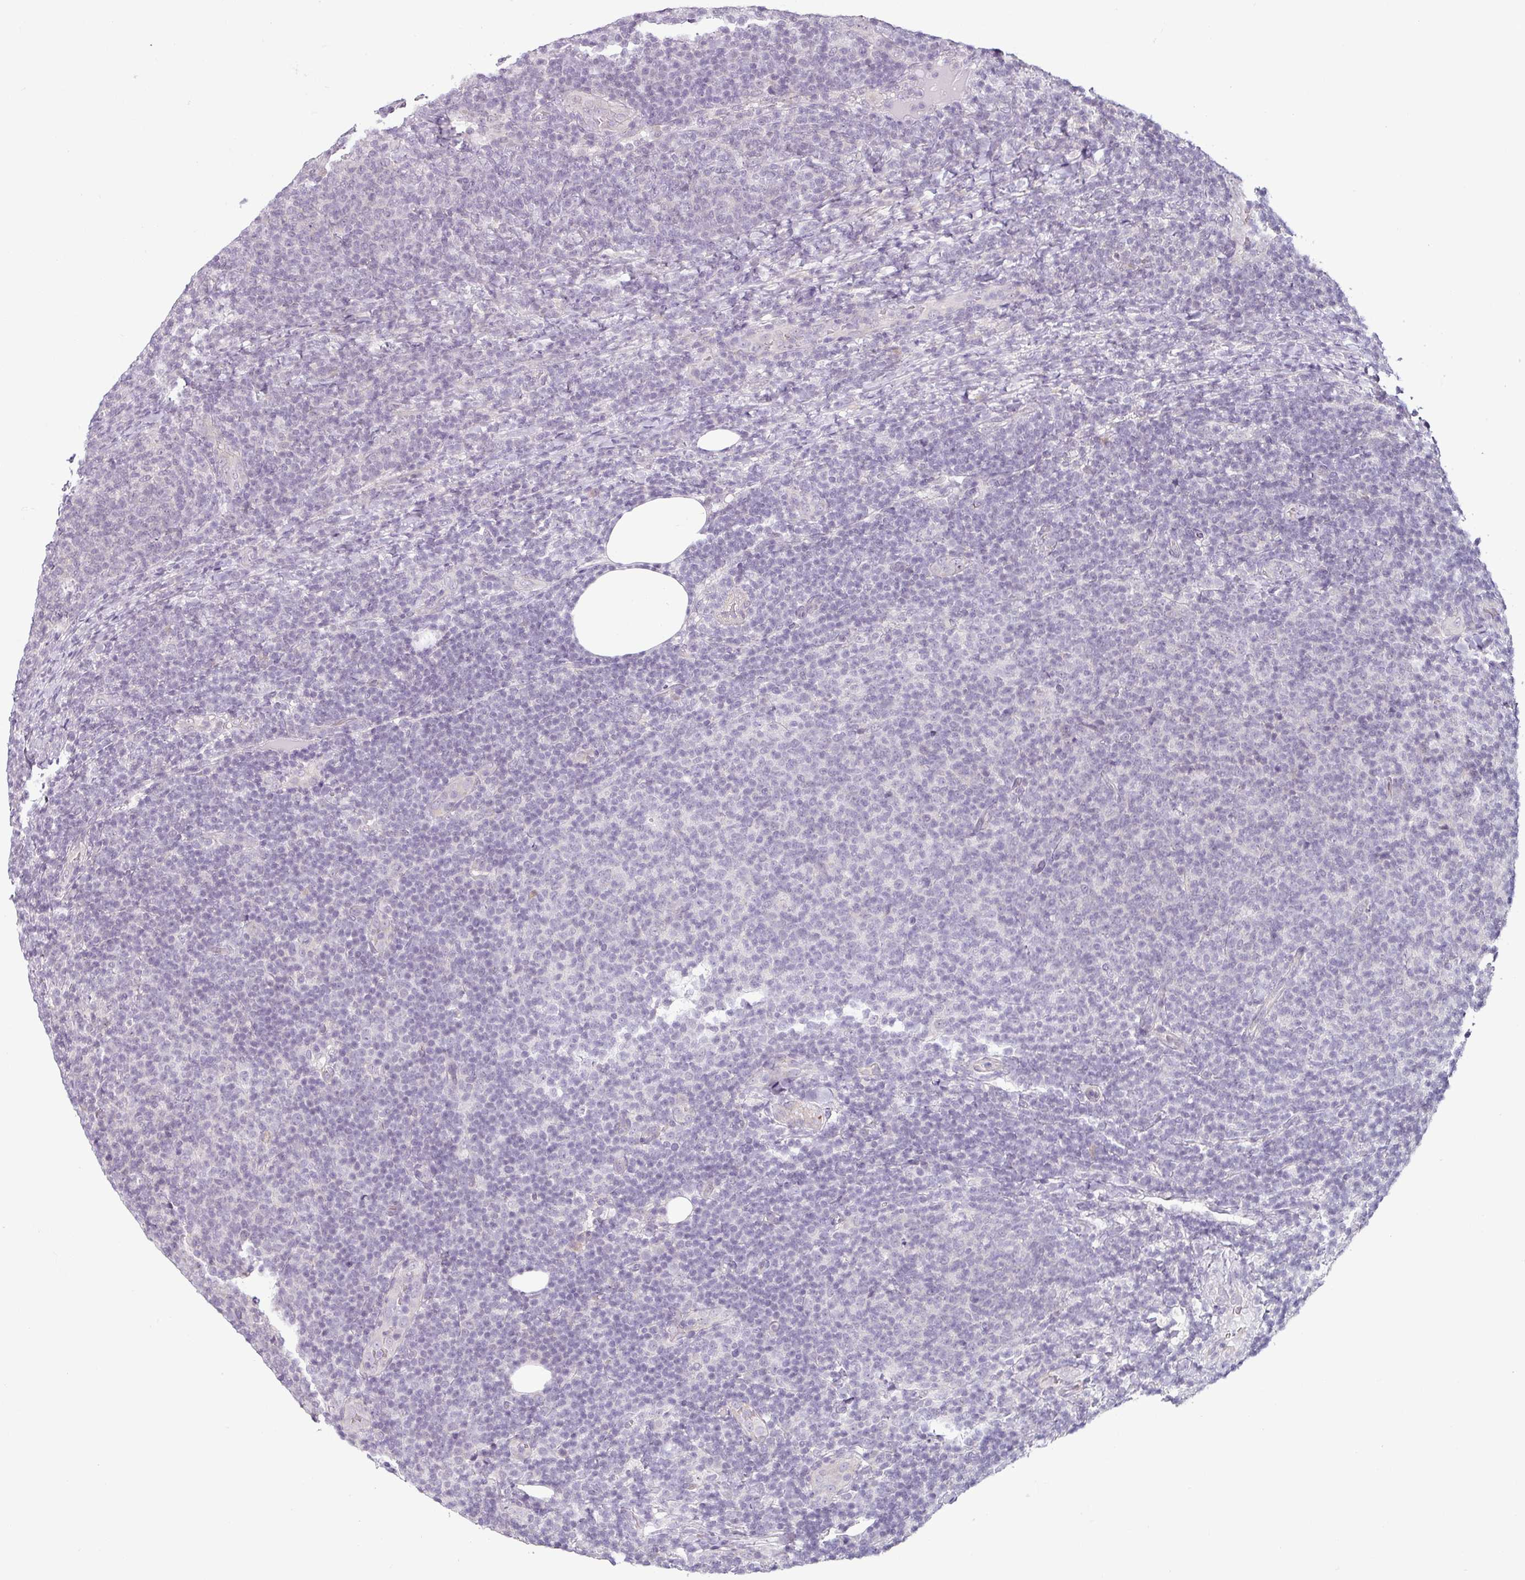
{"staining": {"intensity": "negative", "quantity": "none", "location": "none"}, "tissue": "lymphoma", "cell_type": "Tumor cells", "image_type": "cancer", "snomed": [{"axis": "morphology", "description": "Malignant lymphoma, non-Hodgkin's type, Low grade"}, {"axis": "topography", "description": "Lymph node"}], "caption": "Immunohistochemistry micrograph of neoplastic tissue: human malignant lymphoma, non-Hodgkin's type (low-grade) stained with DAB reveals no significant protein expression in tumor cells.", "gene": "OR52D1", "patient": {"sex": "male", "age": 66}}